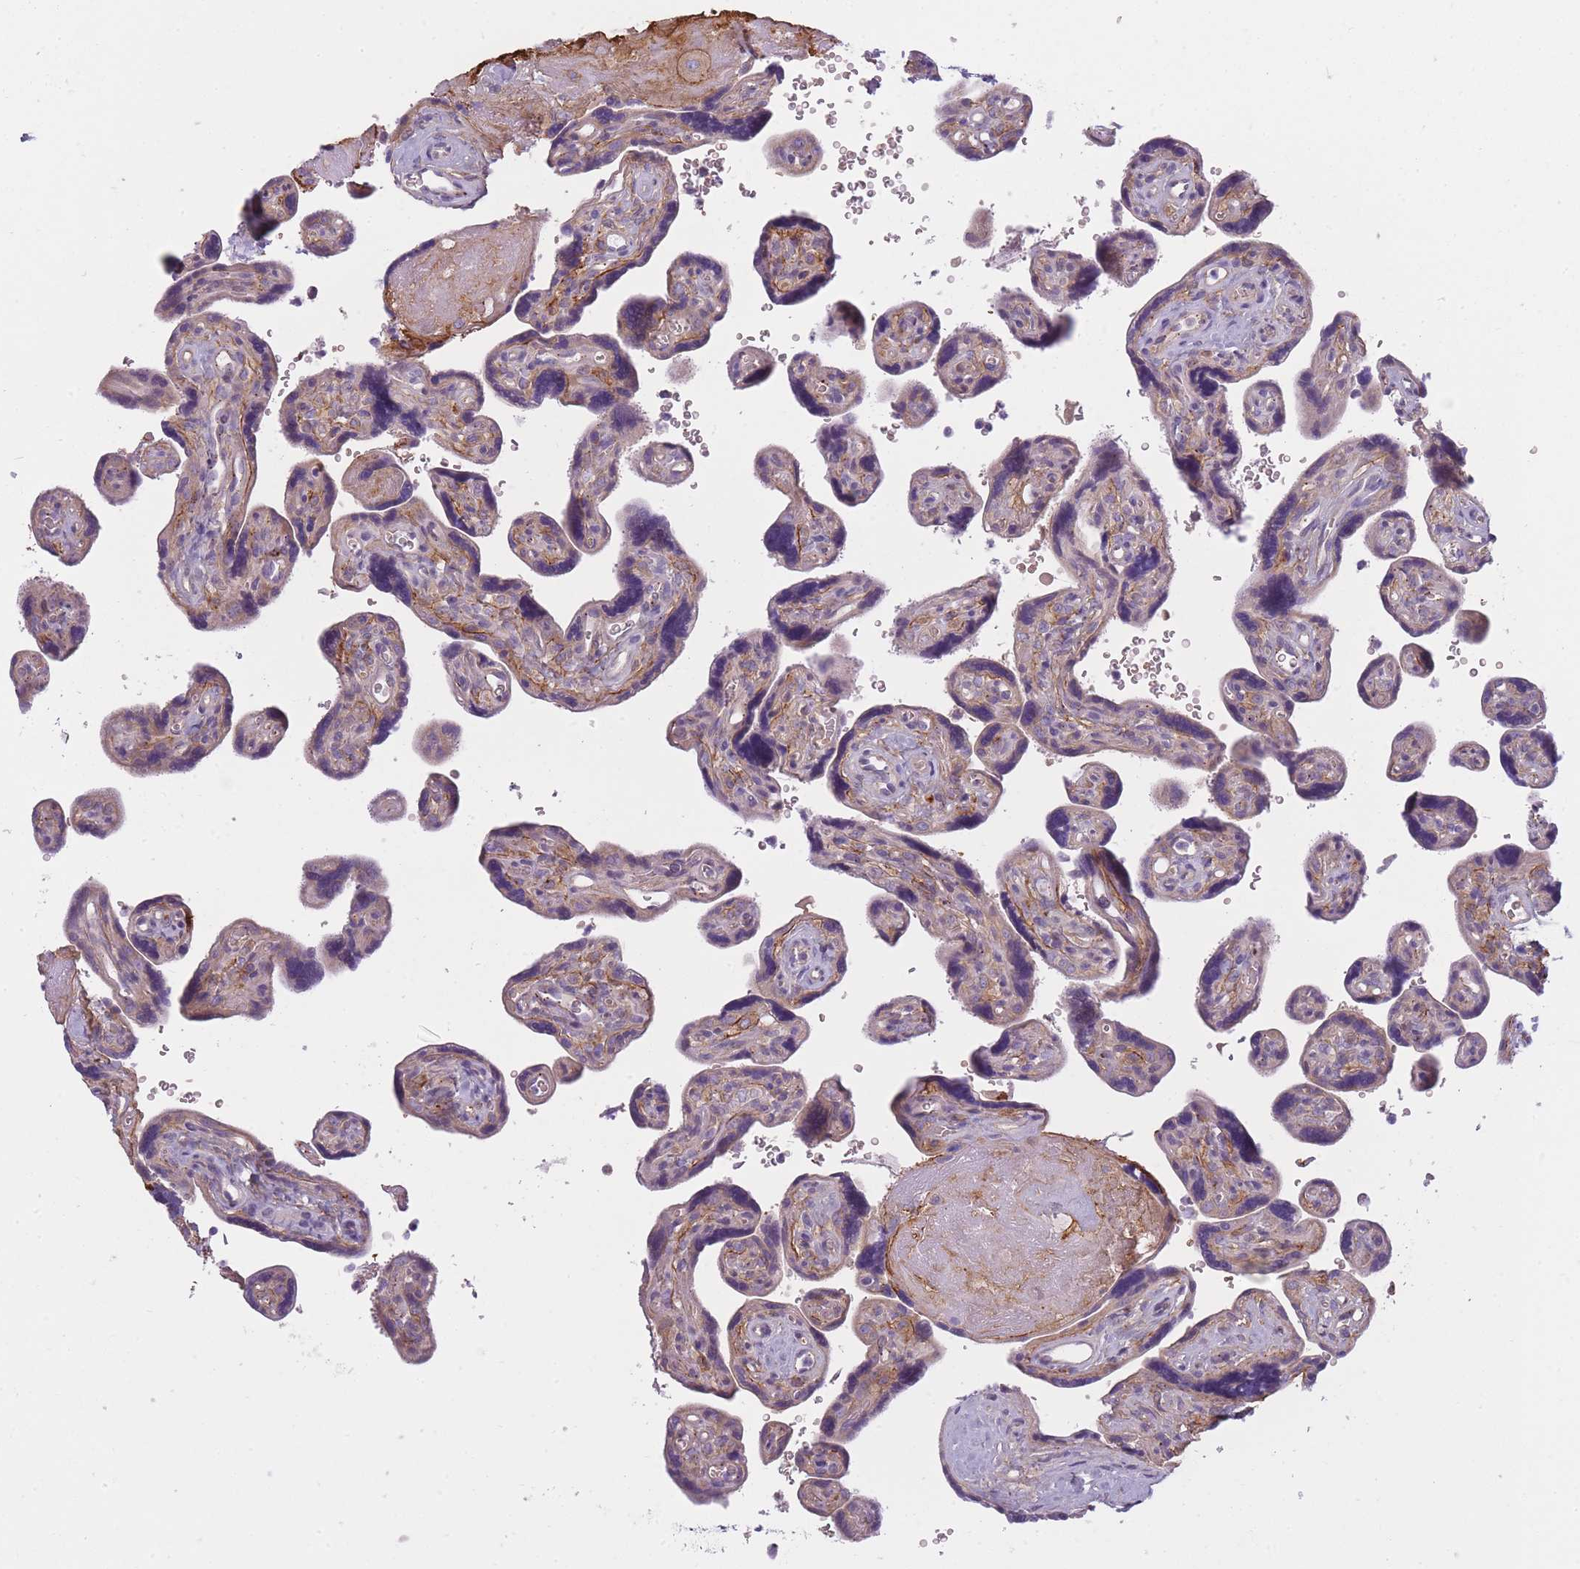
{"staining": {"intensity": "negative", "quantity": "none", "location": "none"}, "tissue": "placenta", "cell_type": "Decidual cells", "image_type": "normal", "snomed": [{"axis": "morphology", "description": "Normal tissue, NOS"}, {"axis": "topography", "description": "Placenta"}], "caption": "The micrograph shows no staining of decidual cells in unremarkable placenta.", "gene": "AP3M1", "patient": {"sex": "female", "age": 39}}